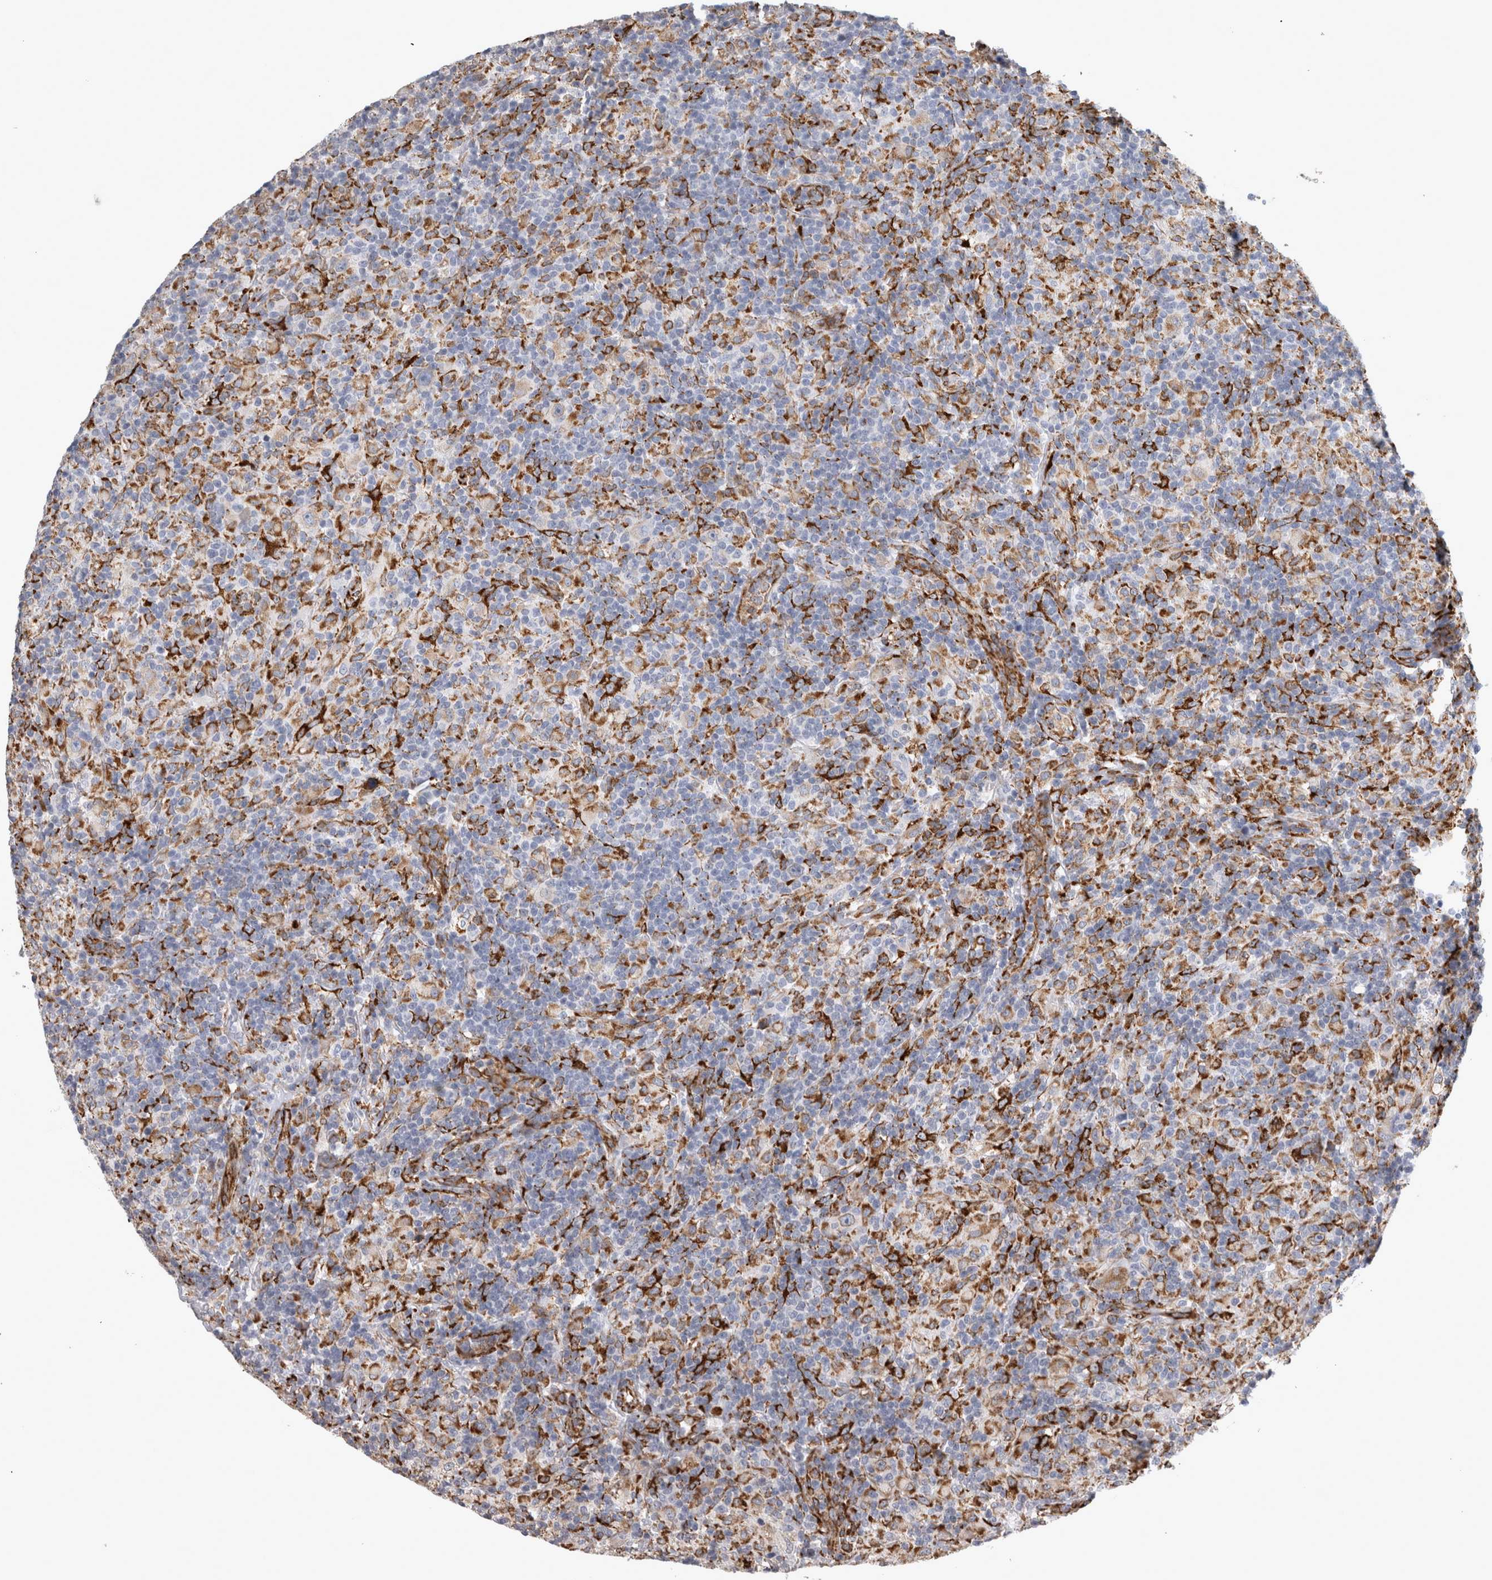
{"staining": {"intensity": "weak", "quantity": "25%-75%", "location": "cytoplasmic/membranous"}, "tissue": "lymphoma", "cell_type": "Tumor cells", "image_type": "cancer", "snomed": [{"axis": "morphology", "description": "Hodgkin's disease, NOS"}, {"axis": "topography", "description": "Lymph node"}], "caption": "Protein staining exhibits weak cytoplasmic/membranous positivity in about 25%-75% of tumor cells in Hodgkin's disease.", "gene": "FHIP2B", "patient": {"sex": "male", "age": 70}}